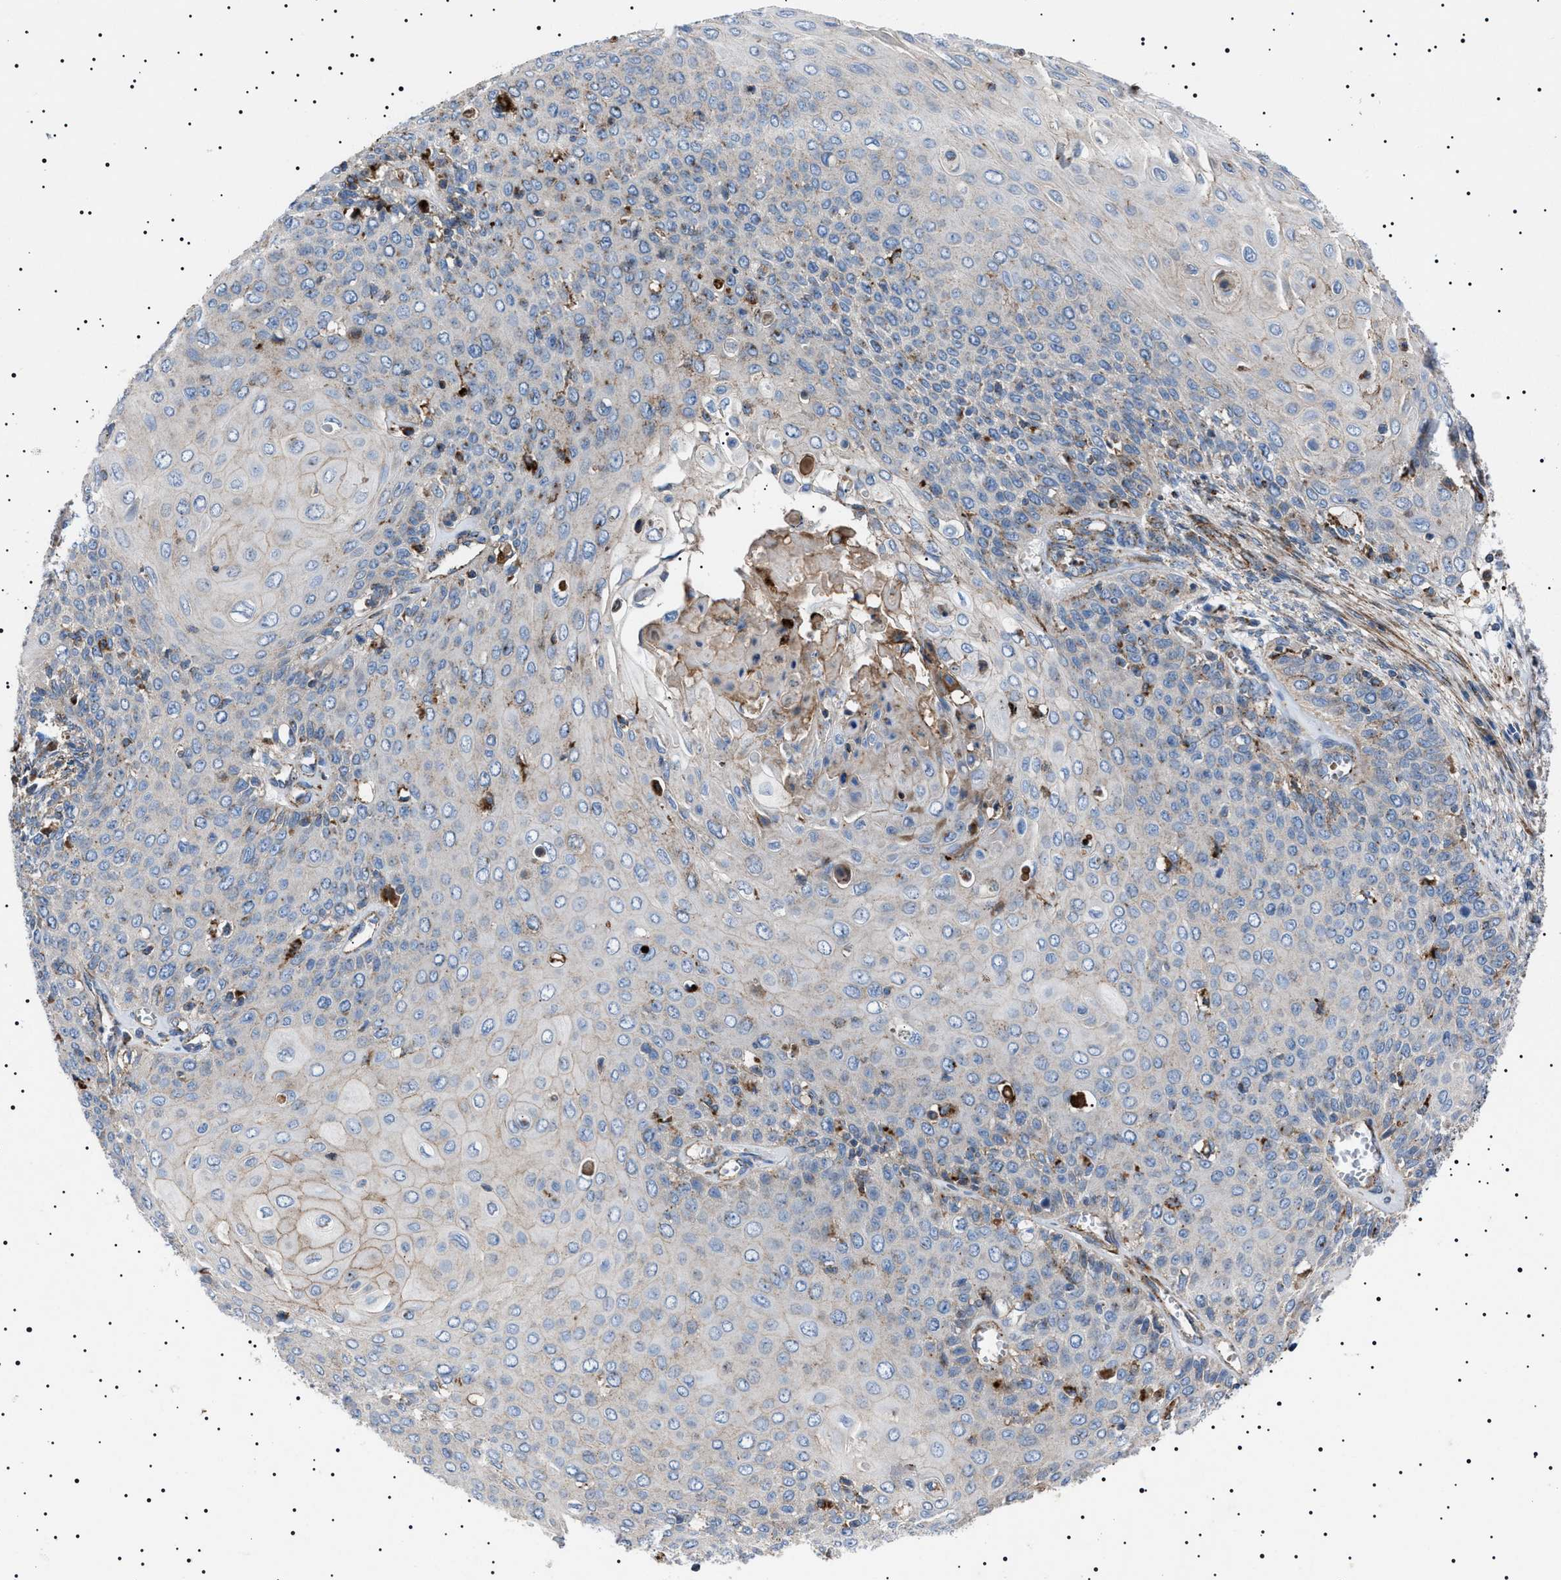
{"staining": {"intensity": "negative", "quantity": "none", "location": "none"}, "tissue": "cervical cancer", "cell_type": "Tumor cells", "image_type": "cancer", "snomed": [{"axis": "morphology", "description": "Squamous cell carcinoma, NOS"}, {"axis": "topography", "description": "Cervix"}], "caption": "Tumor cells show no significant protein staining in cervical squamous cell carcinoma.", "gene": "NEU1", "patient": {"sex": "female", "age": 39}}